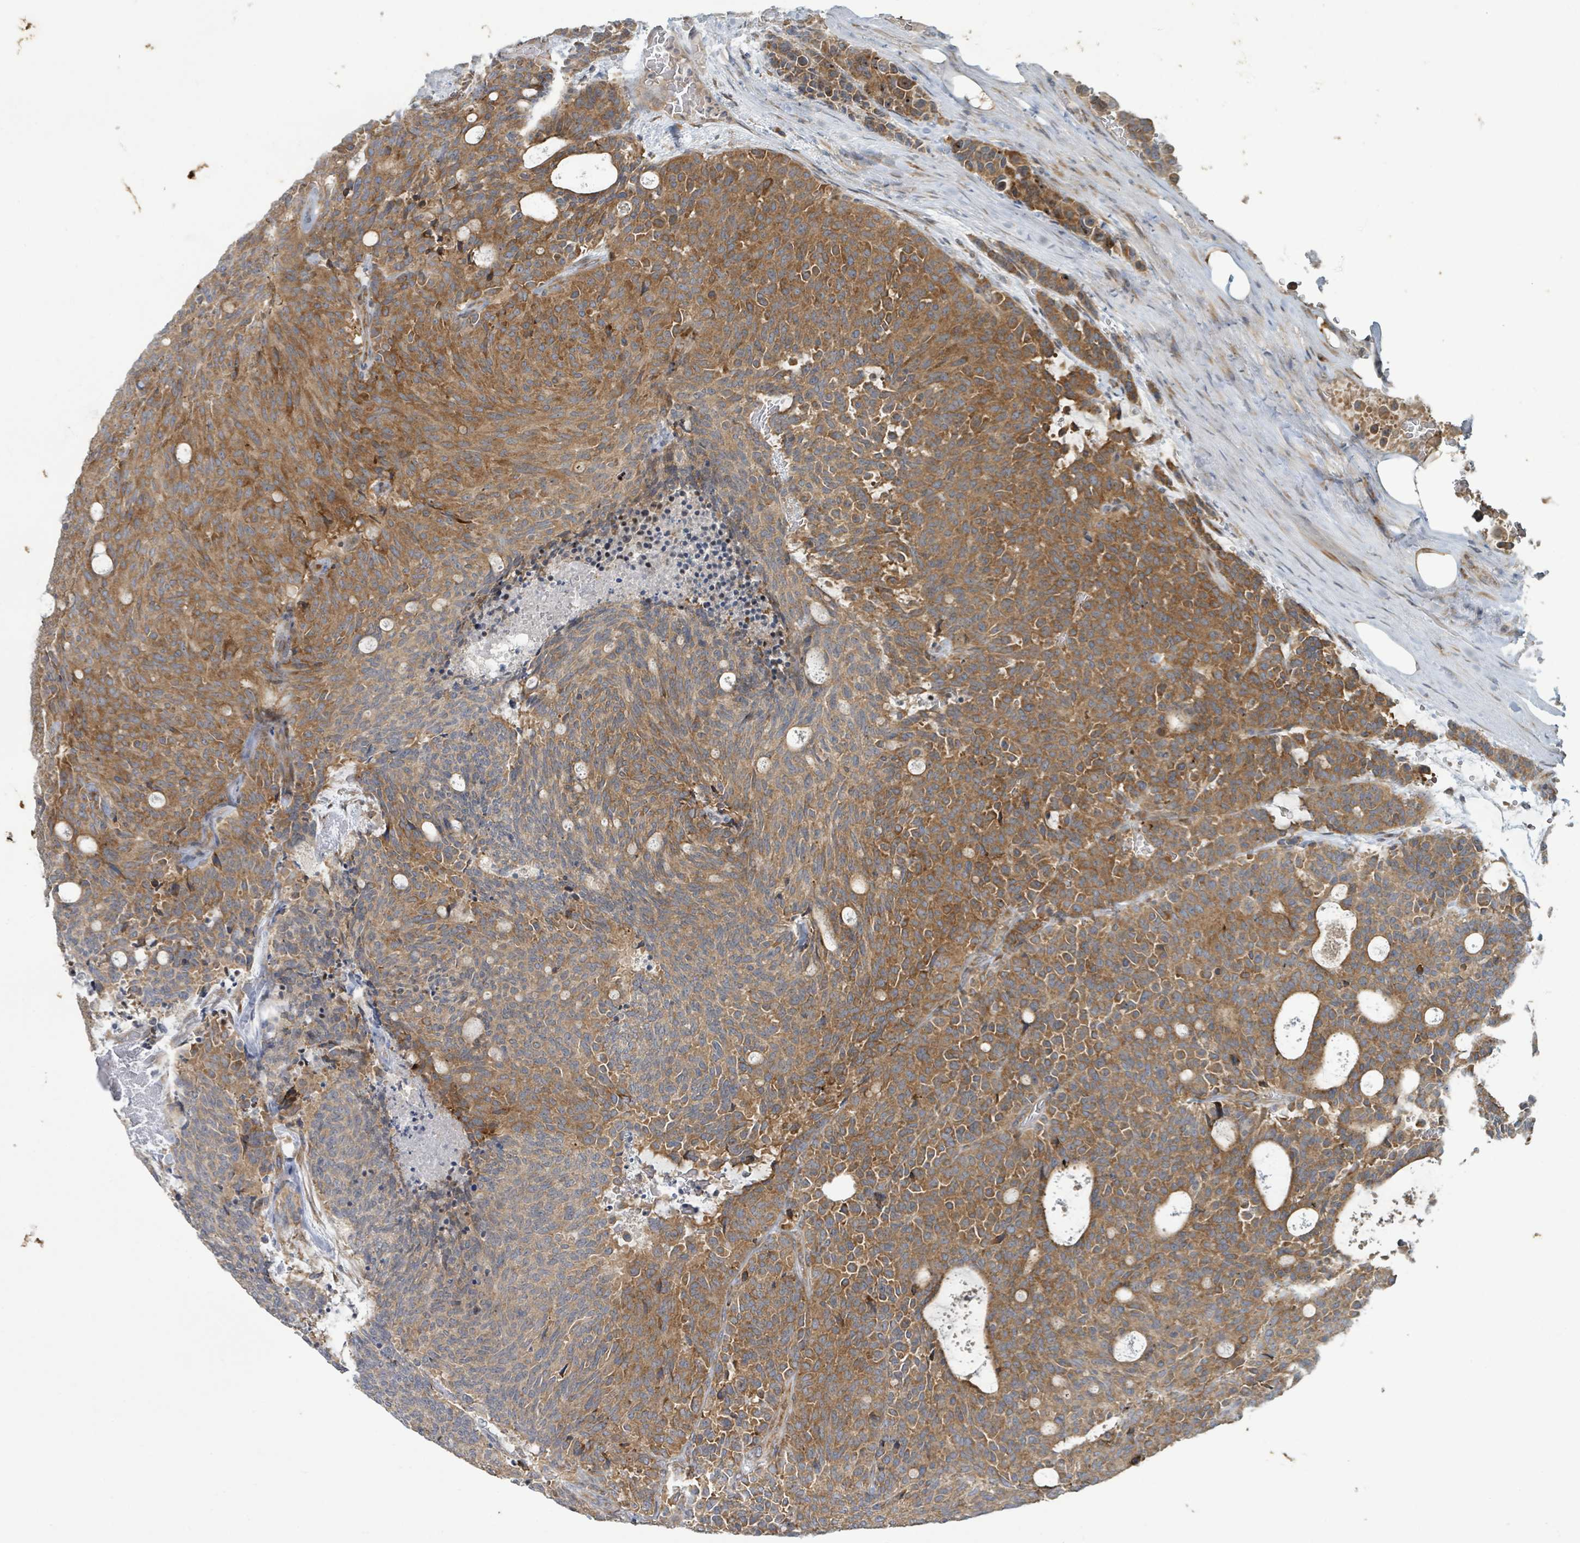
{"staining": {"intensity": "moderate", "quantity": ">75%", "location": "cytoplasmic/membranous"}, "tissue": "carcinoid", "cell_type": "Tumor cells", "image_type": "cancer", "snomed": [{"axis": "morphology", "description": "Carcinoid, malignant, NOS"}, {"axis": "topography", "description": "Pancreas"}], "caption": "Brown immunohistochemical staining in human carcinoid (malignant) demonstrates moderate cytoplasmic/membranous expression in about >75% of tumor cells. The staining was performed using DAB to visualize the protein expression in brown, while the nuclei were stained in blue with hematoxylin (Magnification: 20x).", "gene": "OR51E1", "patient": {"sex": "female", "age": 54}}